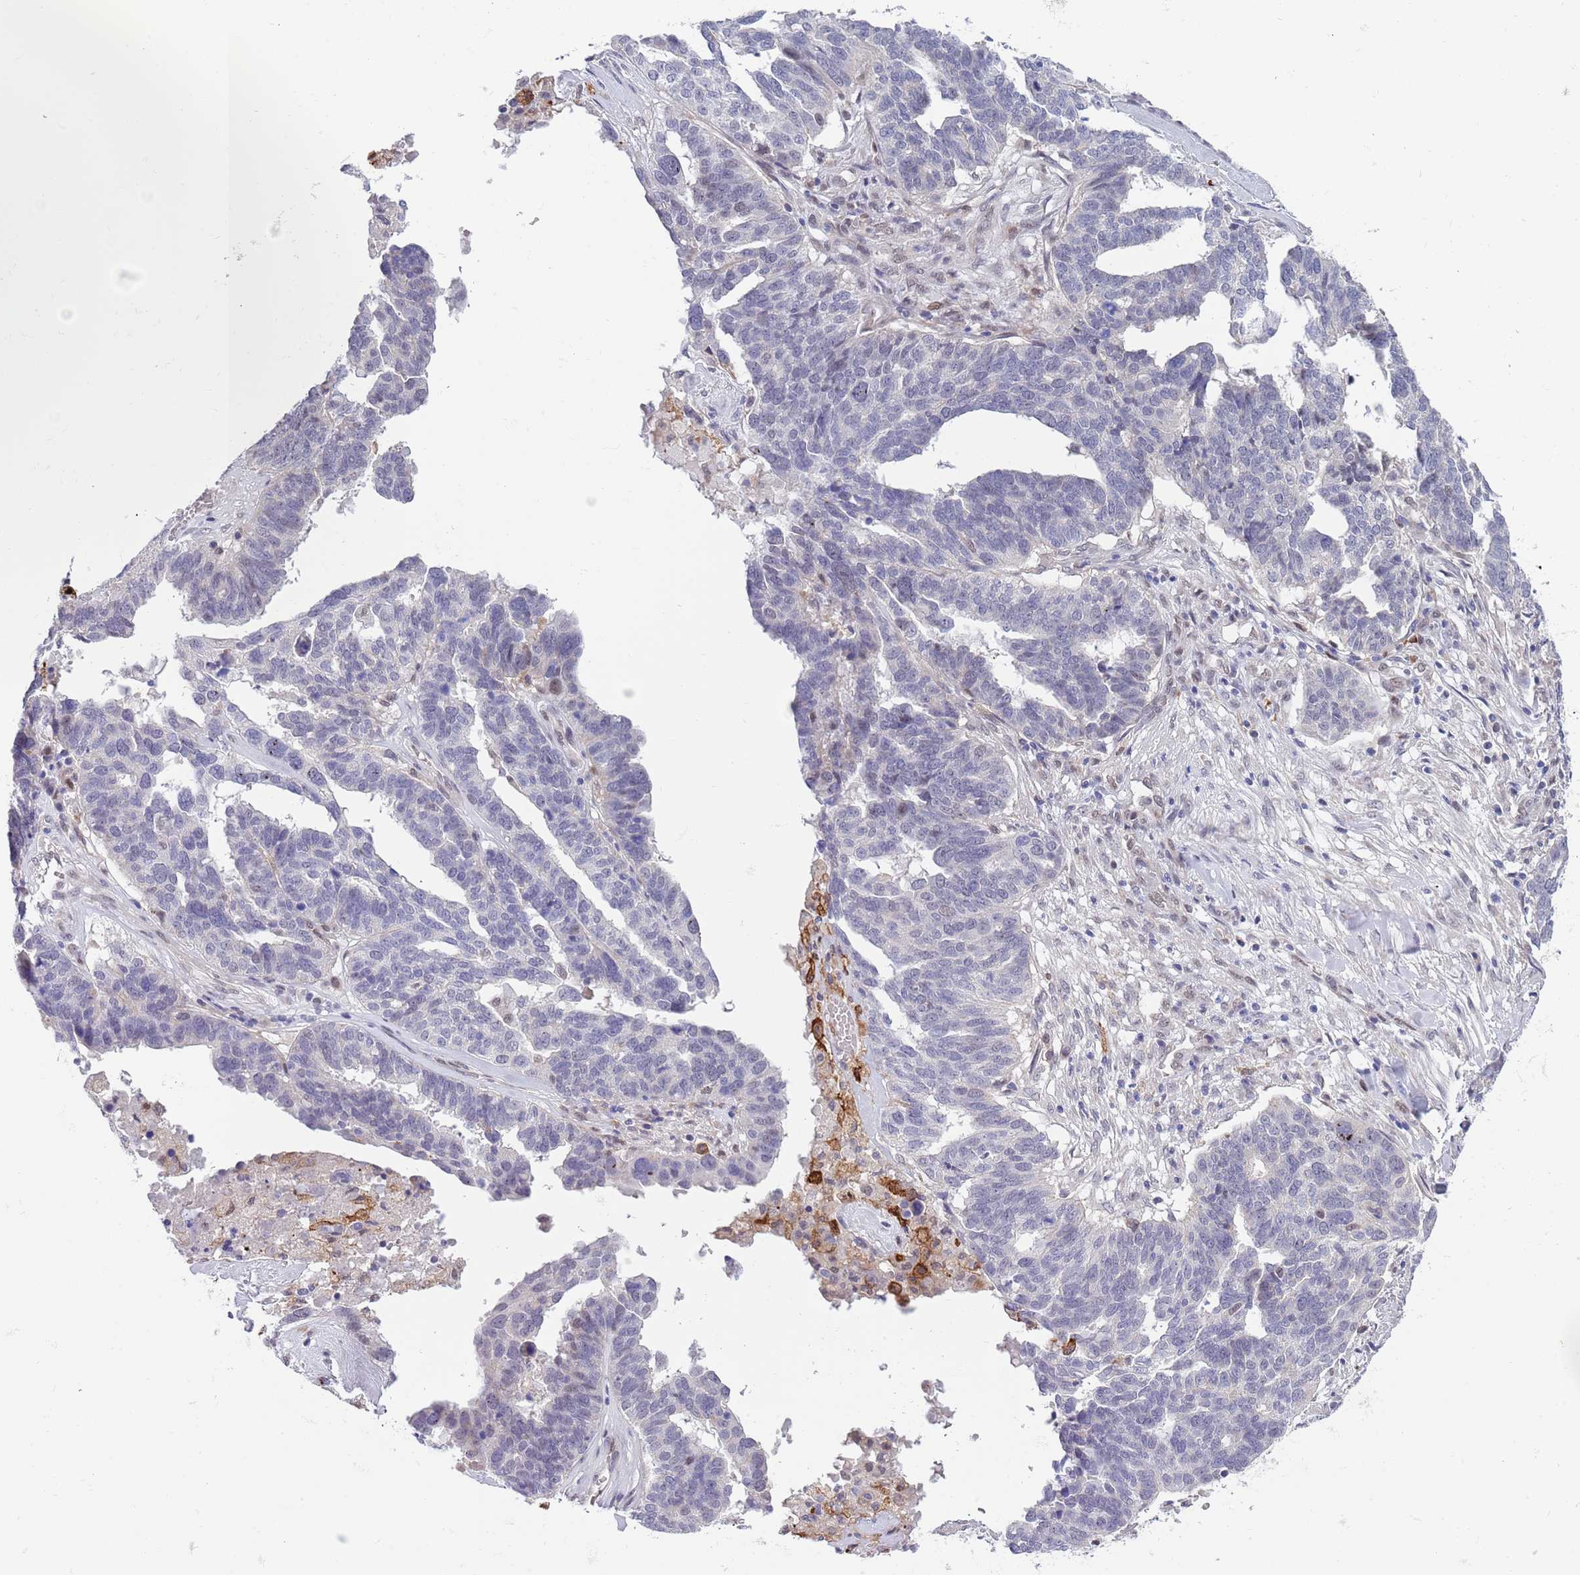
{"staining": {"intensity": "negative", "quantity": "none", "location": "none"}, "tissue": "ovarian cancer", "cell_type": "Tumor cells", "image_type": "cancer", "snomed": [{"axis": "morphology", "description": "Cystadenocarcinoma, serous, NOS"}, {"axis": "topography", "description": "Ovary"}], "caption": "This is a photomicrograph of immunohistochemistry staining of serous cystadenocarcinoma (ovarian), which shows no positivity in tumor cells.", "gene": "NLRP6", "patient": {"sex": "female", "age": 59}}